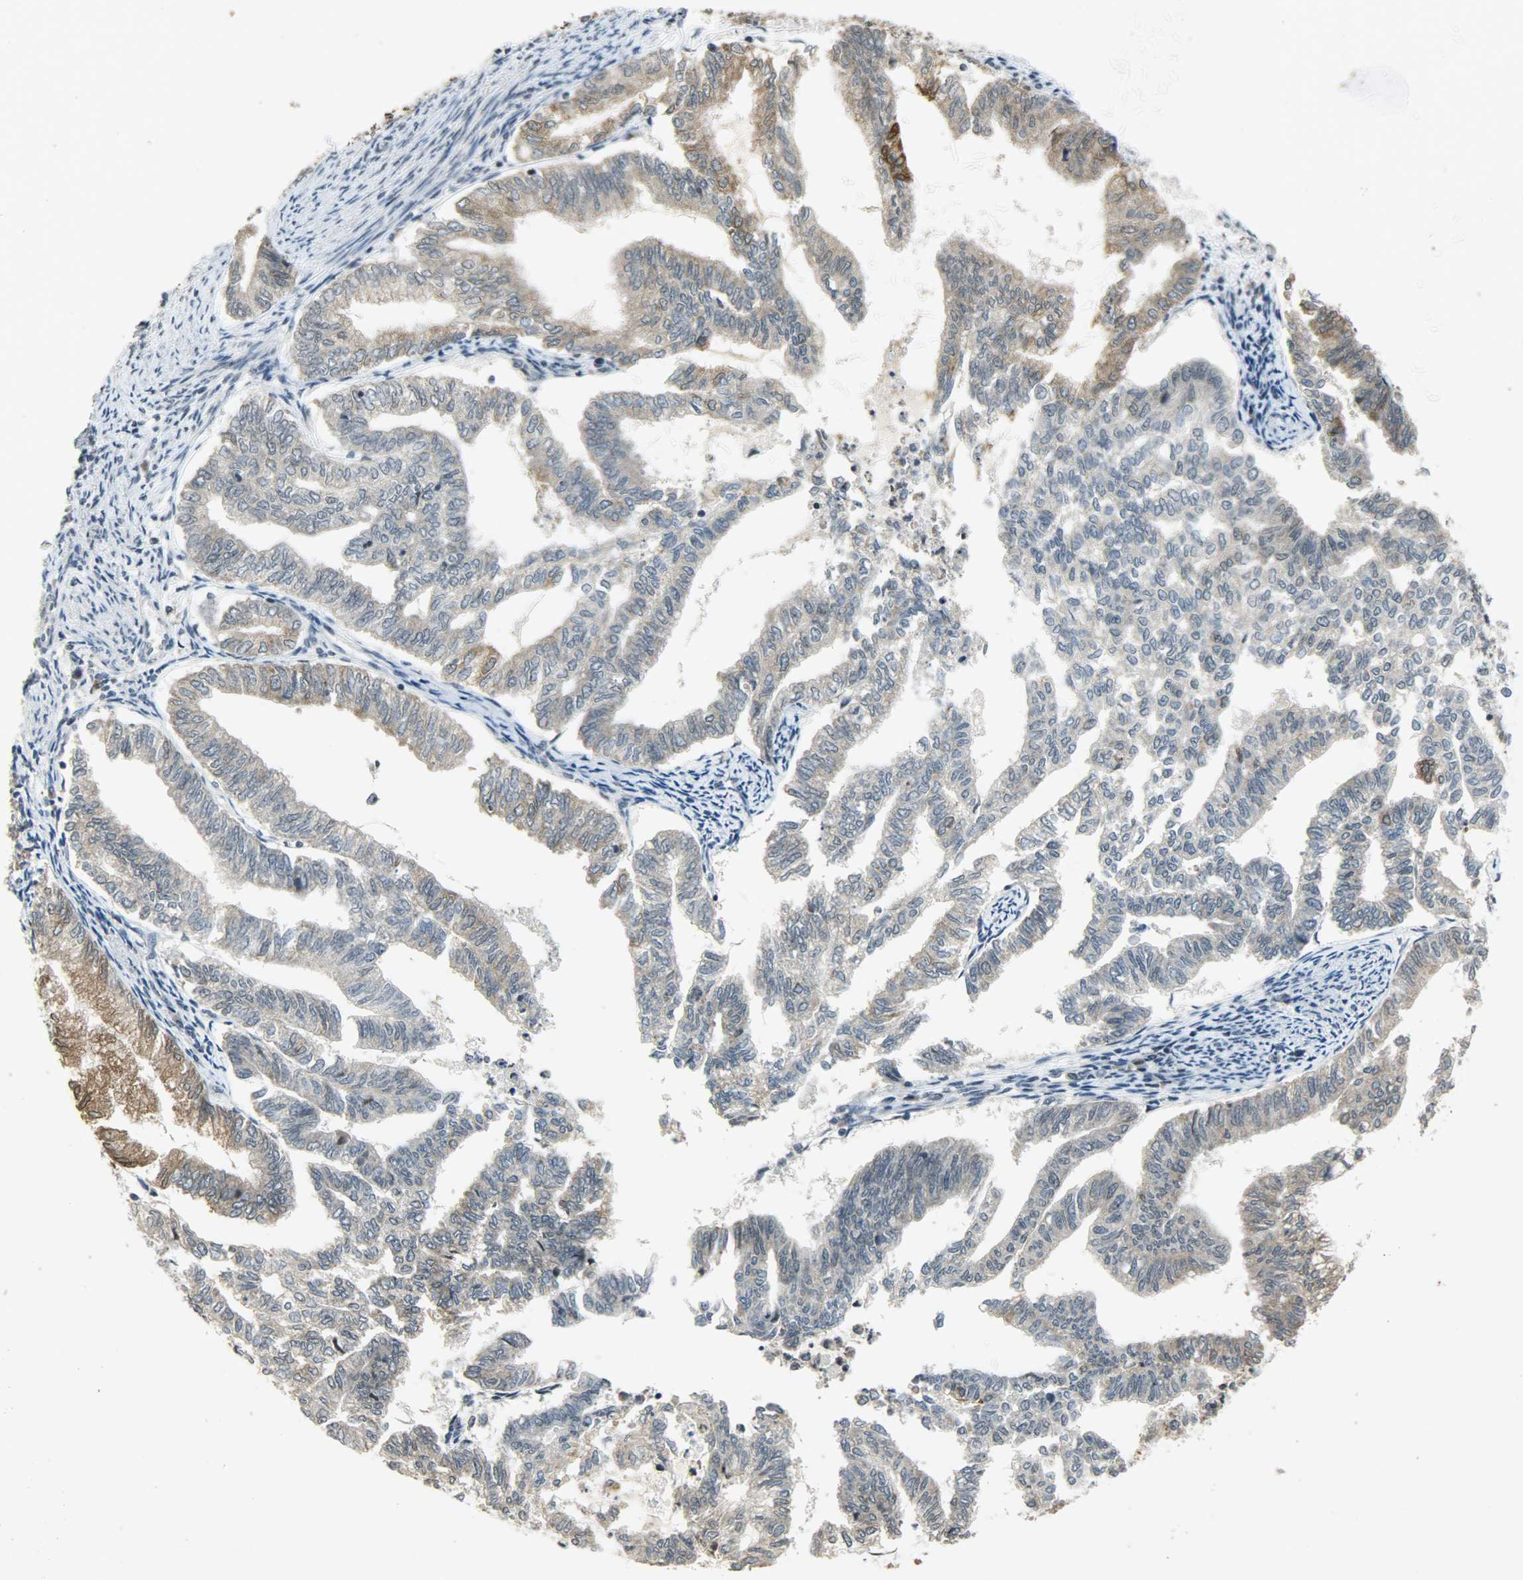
{"staining": {"intensity": "weak", "quantity": "<25%", "location": "cytoplasmic/membranous"}, "tissue": "endometrial cancer", "cell_type": "Tumor cells", "image_type": "cancer", "snomed": [{"axis": "morphology", "description": "Adenocarcinoma, NOS"}, {"axis": "topography", "description": "Endometrium"}], "caption": "This micrograph is of endometrial cancer stained with immunohistochemistry (IHC) to label a protein in brown with the nuclei are counter-stained blue. There is no positivity in tumor cells.", "gene": "SMARCA5", "patient": {"sex": "female", "age": 79}}